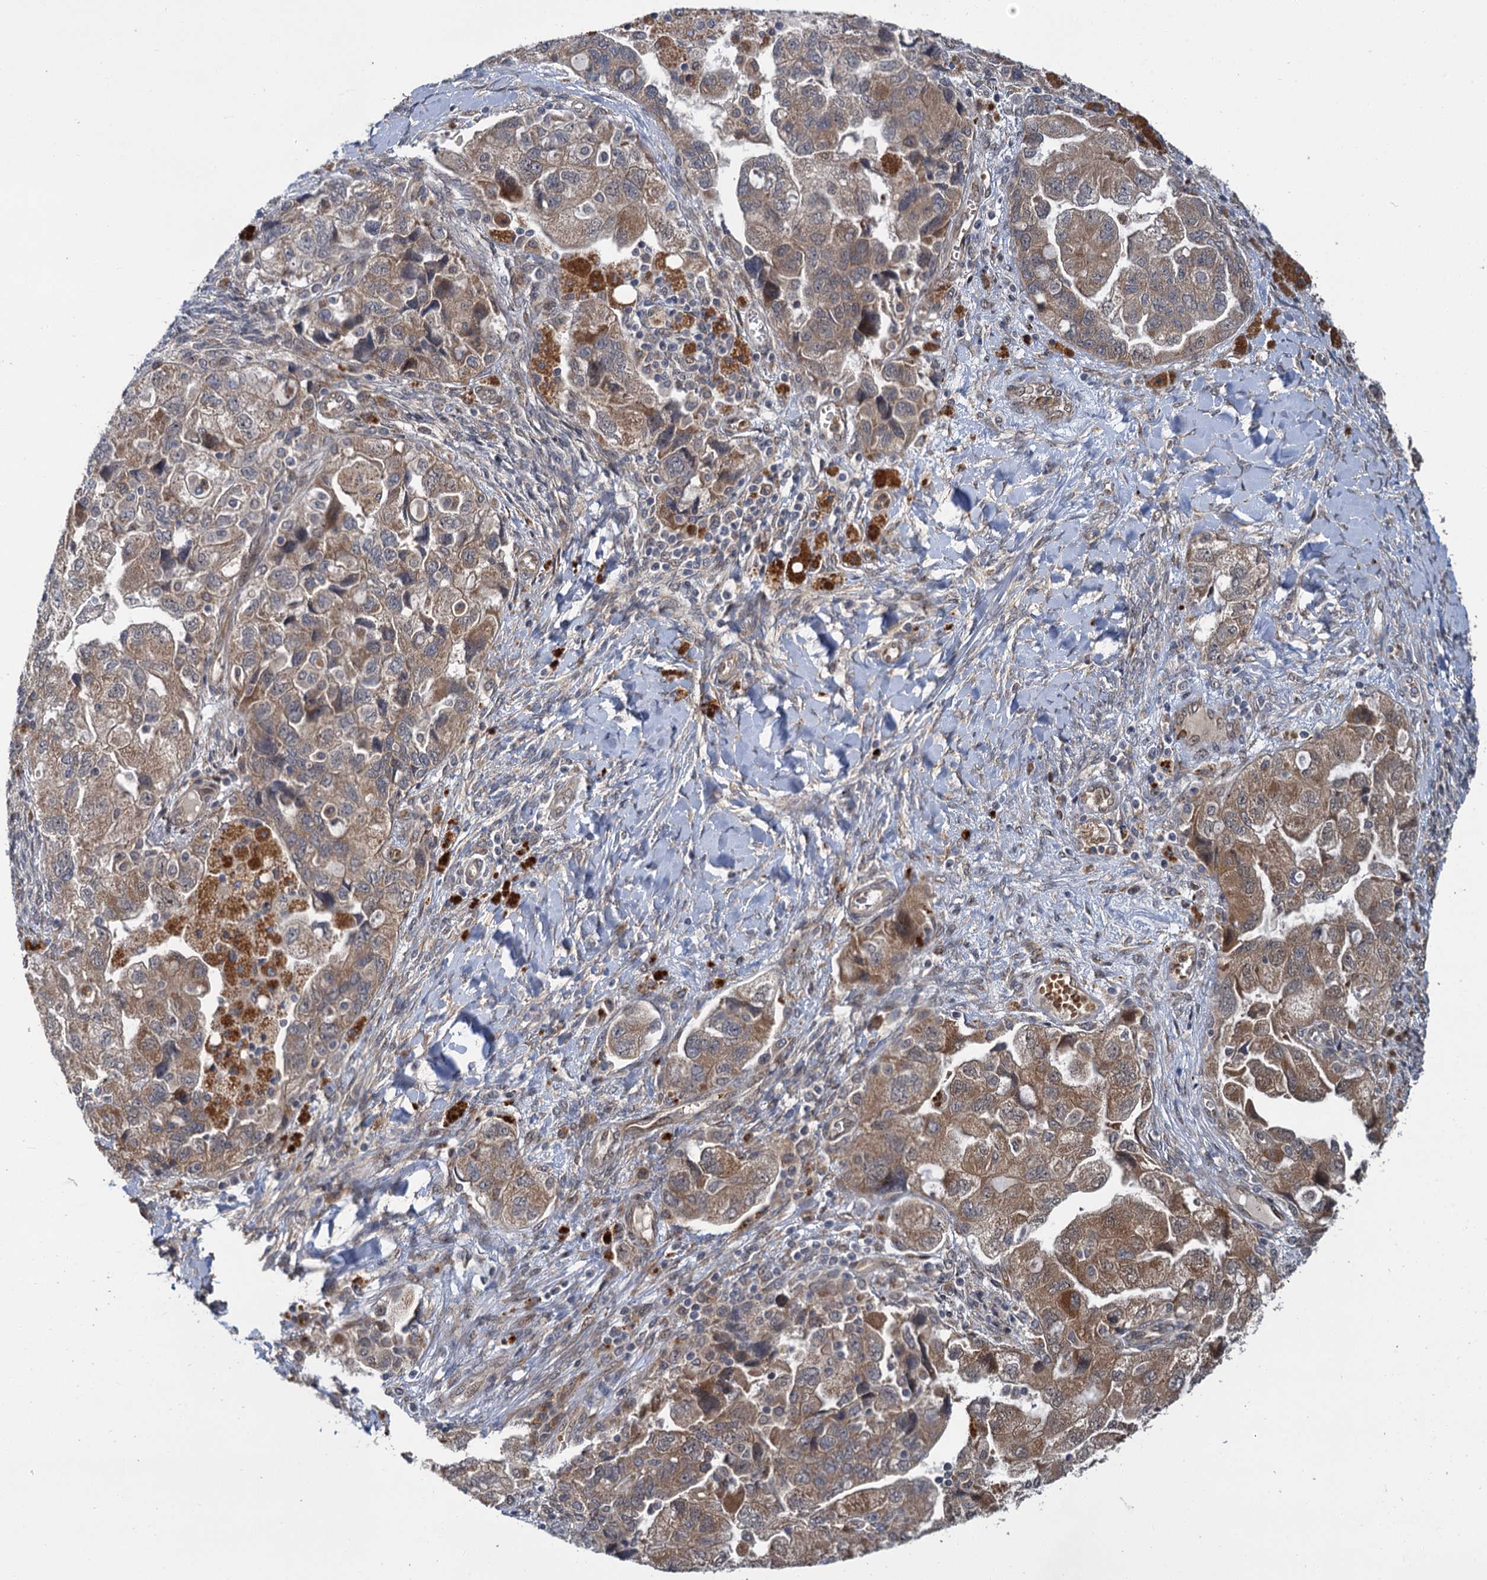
{"staining": {"intensity": "moderate", "quantity": ">75%", "location": "cytoplasmic/membranous"}, "tissue": "ovarian cancer", "cell_type": "Tumor cells", "image_type": "cancer", "snomed": [{"axis": "morphology", "description": "Carcinoma, NOS"}, {"axis": "morphology", "description": "Cystadenocarcinoma, serous, NOS"}, {"axis": "topography", "description": "Ovary"}], "caption": "Serous cystadenocarcinoma (ovarian) stained with a brown dye demonstrates moderate cytoplasmic/membranous positive expression in approximately >75% of tumor cells.", "gene": "APBA2", "patient": {"sex": "female", "age": 69}}